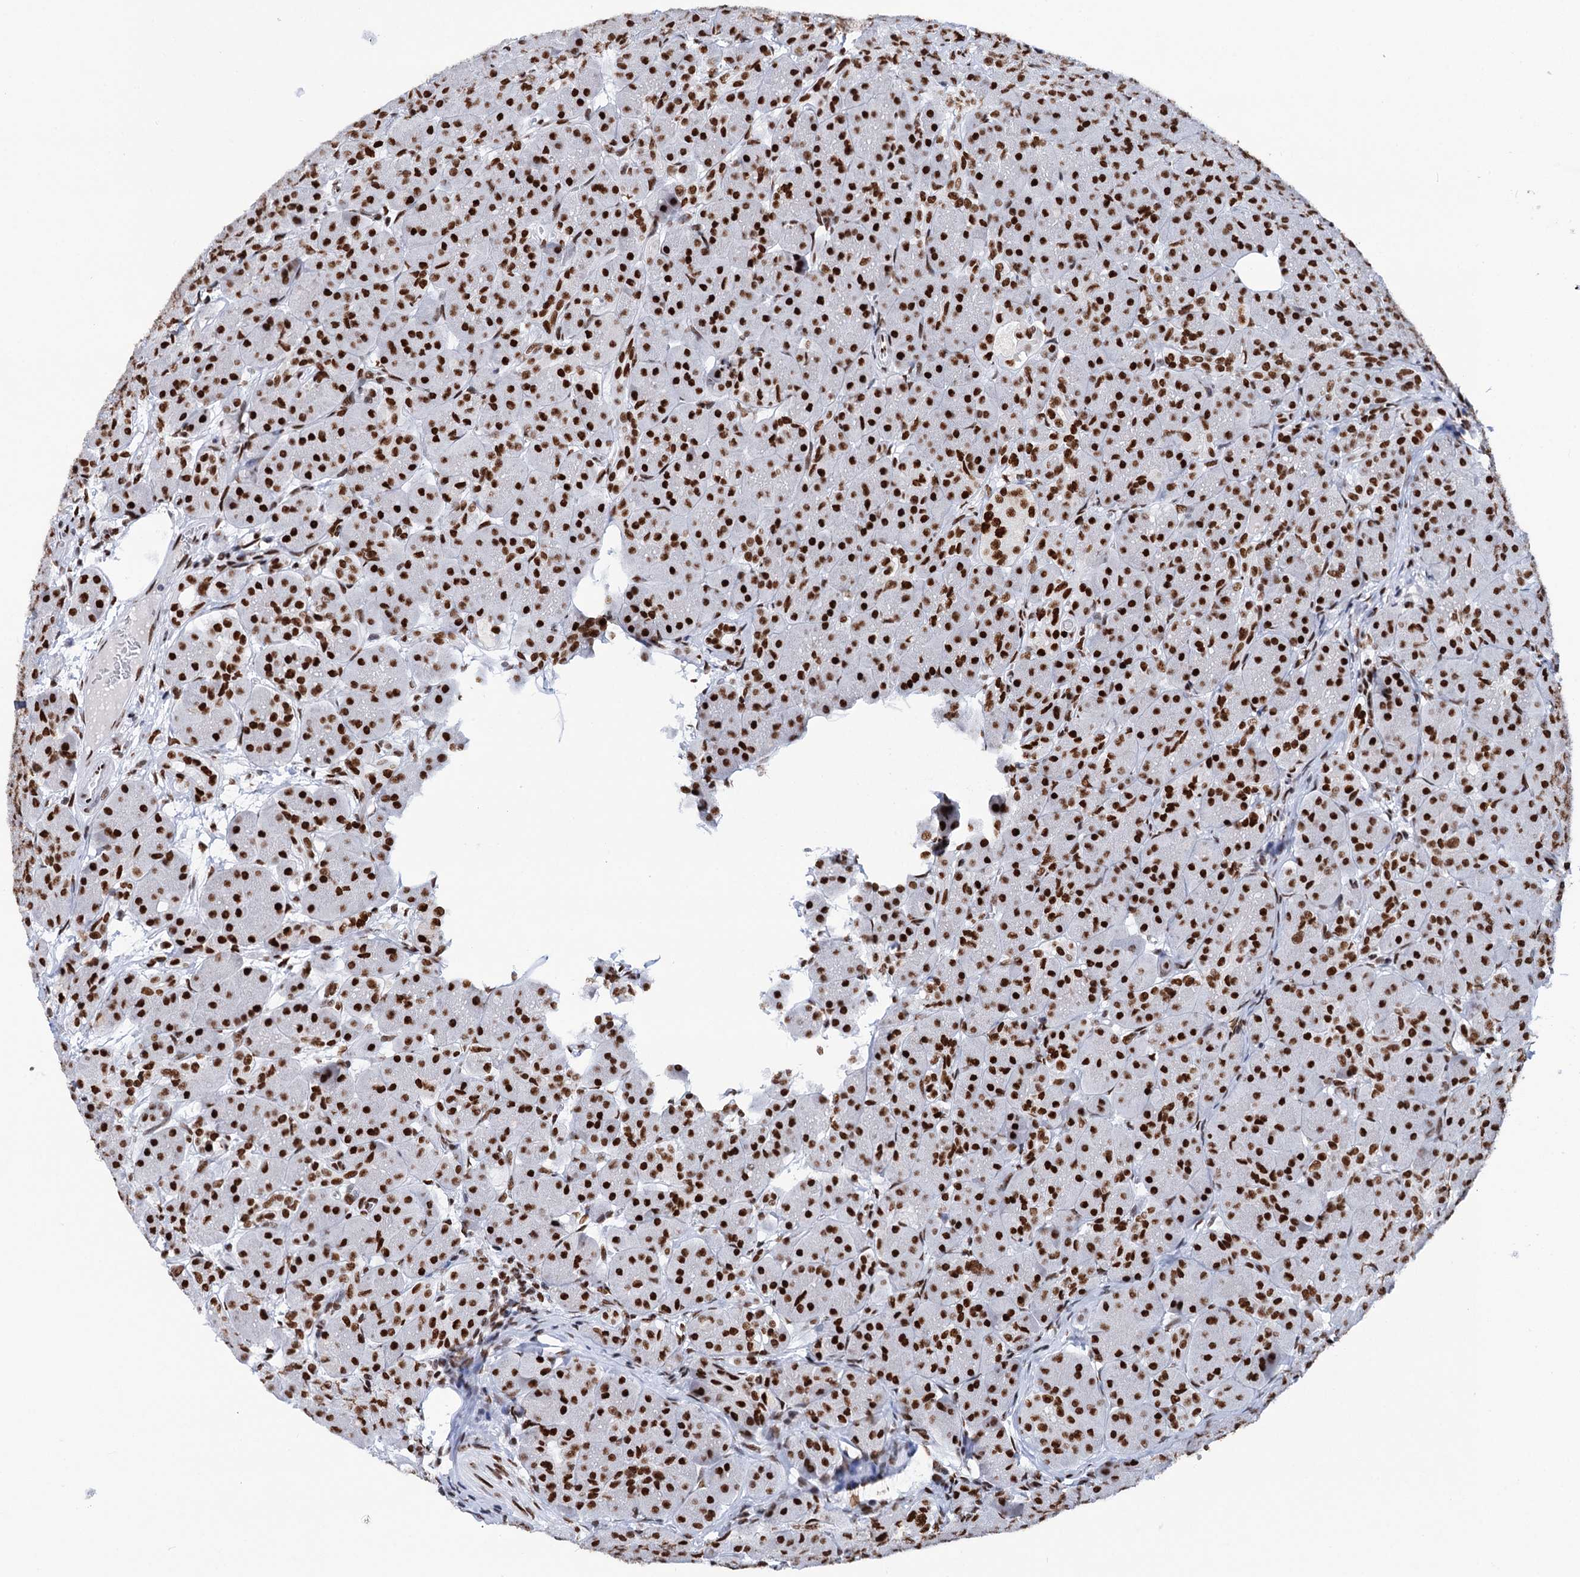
{"staining": {"intensity": "strong", "quantity": ">75%", "location": "nuclear"}, "tissue": "pancreas", "cell_type": "Exocrine glandular cells", "image_type": "normal", "snomed": [{"axis": "morphology", "description": "Normal tissue, NOS"}, {"axis": "topography", "description": "Pancreas"}], "caption": "An immunohistochemistry micrograph of normal tissue is shown. Protein staining in brown shows strong nuclear positivity in pancreas within exocrine glandular cells. (IHC, brightfield microscopy, high magnification).", "gene": "MATR3", "patient": {"sex": "male", "age": 63}}